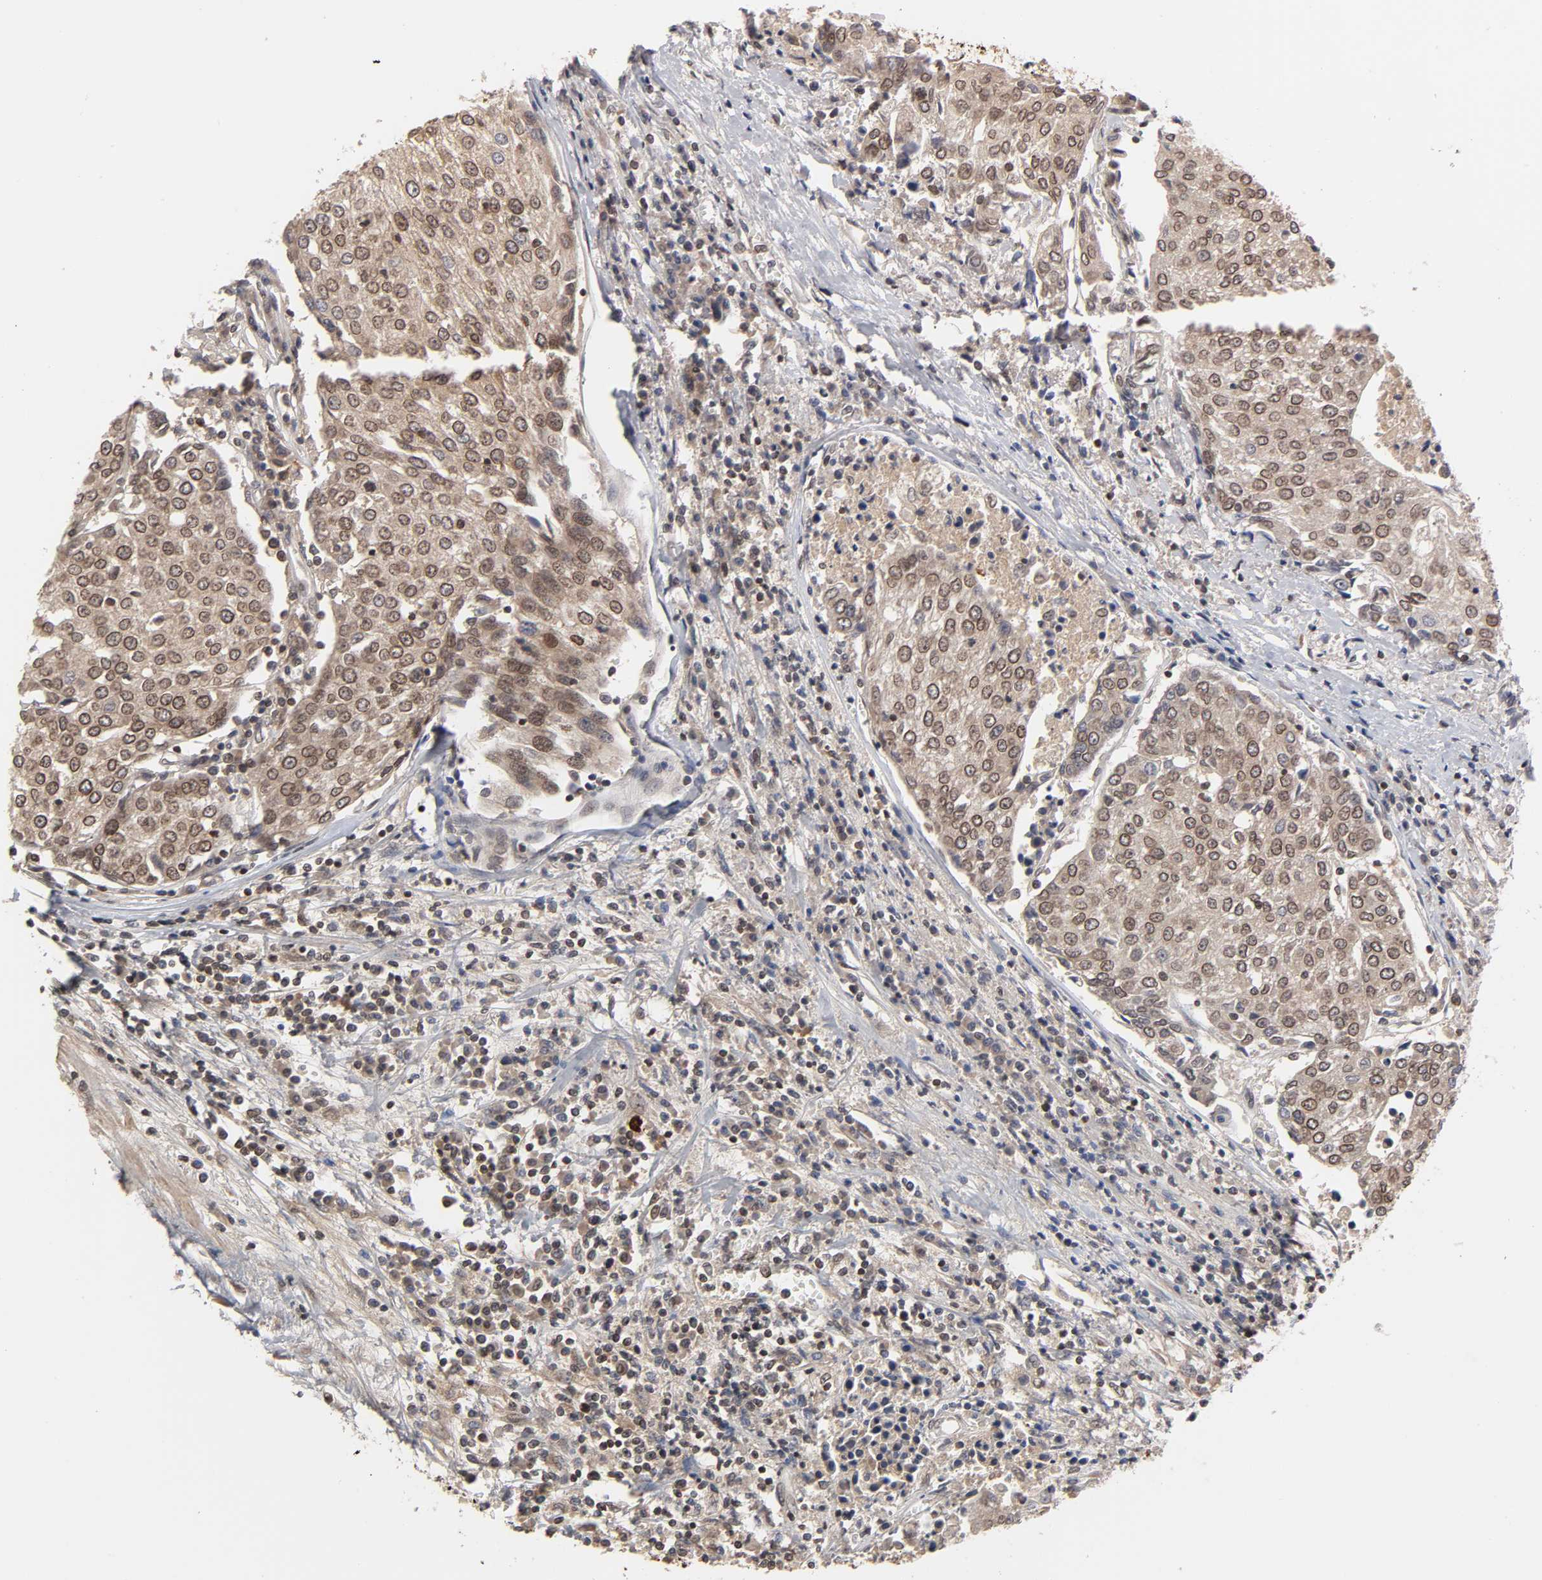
{"staining": {"intensity": "strong", "quantity": ">75%", "location": "cytoplasmic/membranous,nuclear"}, "tissue": "urothelial cancer", "cell_type": "Tumor cells", "image_type": "cancer", "snomed": [{"axis": "morphology", "description": "Urothelial carcinoma, High grade"}, {"axis": "topography", "description": "Urinary bladder"}], "caption": "Strong cytoplasmic/membranous and nuclear positivity for a protein is seen in about >75% of tumor cells of urothelial cancer using immunohistochemistry (IHC).", "gene": "CPN2", "patient": {"sex": "female", "age": 85}}